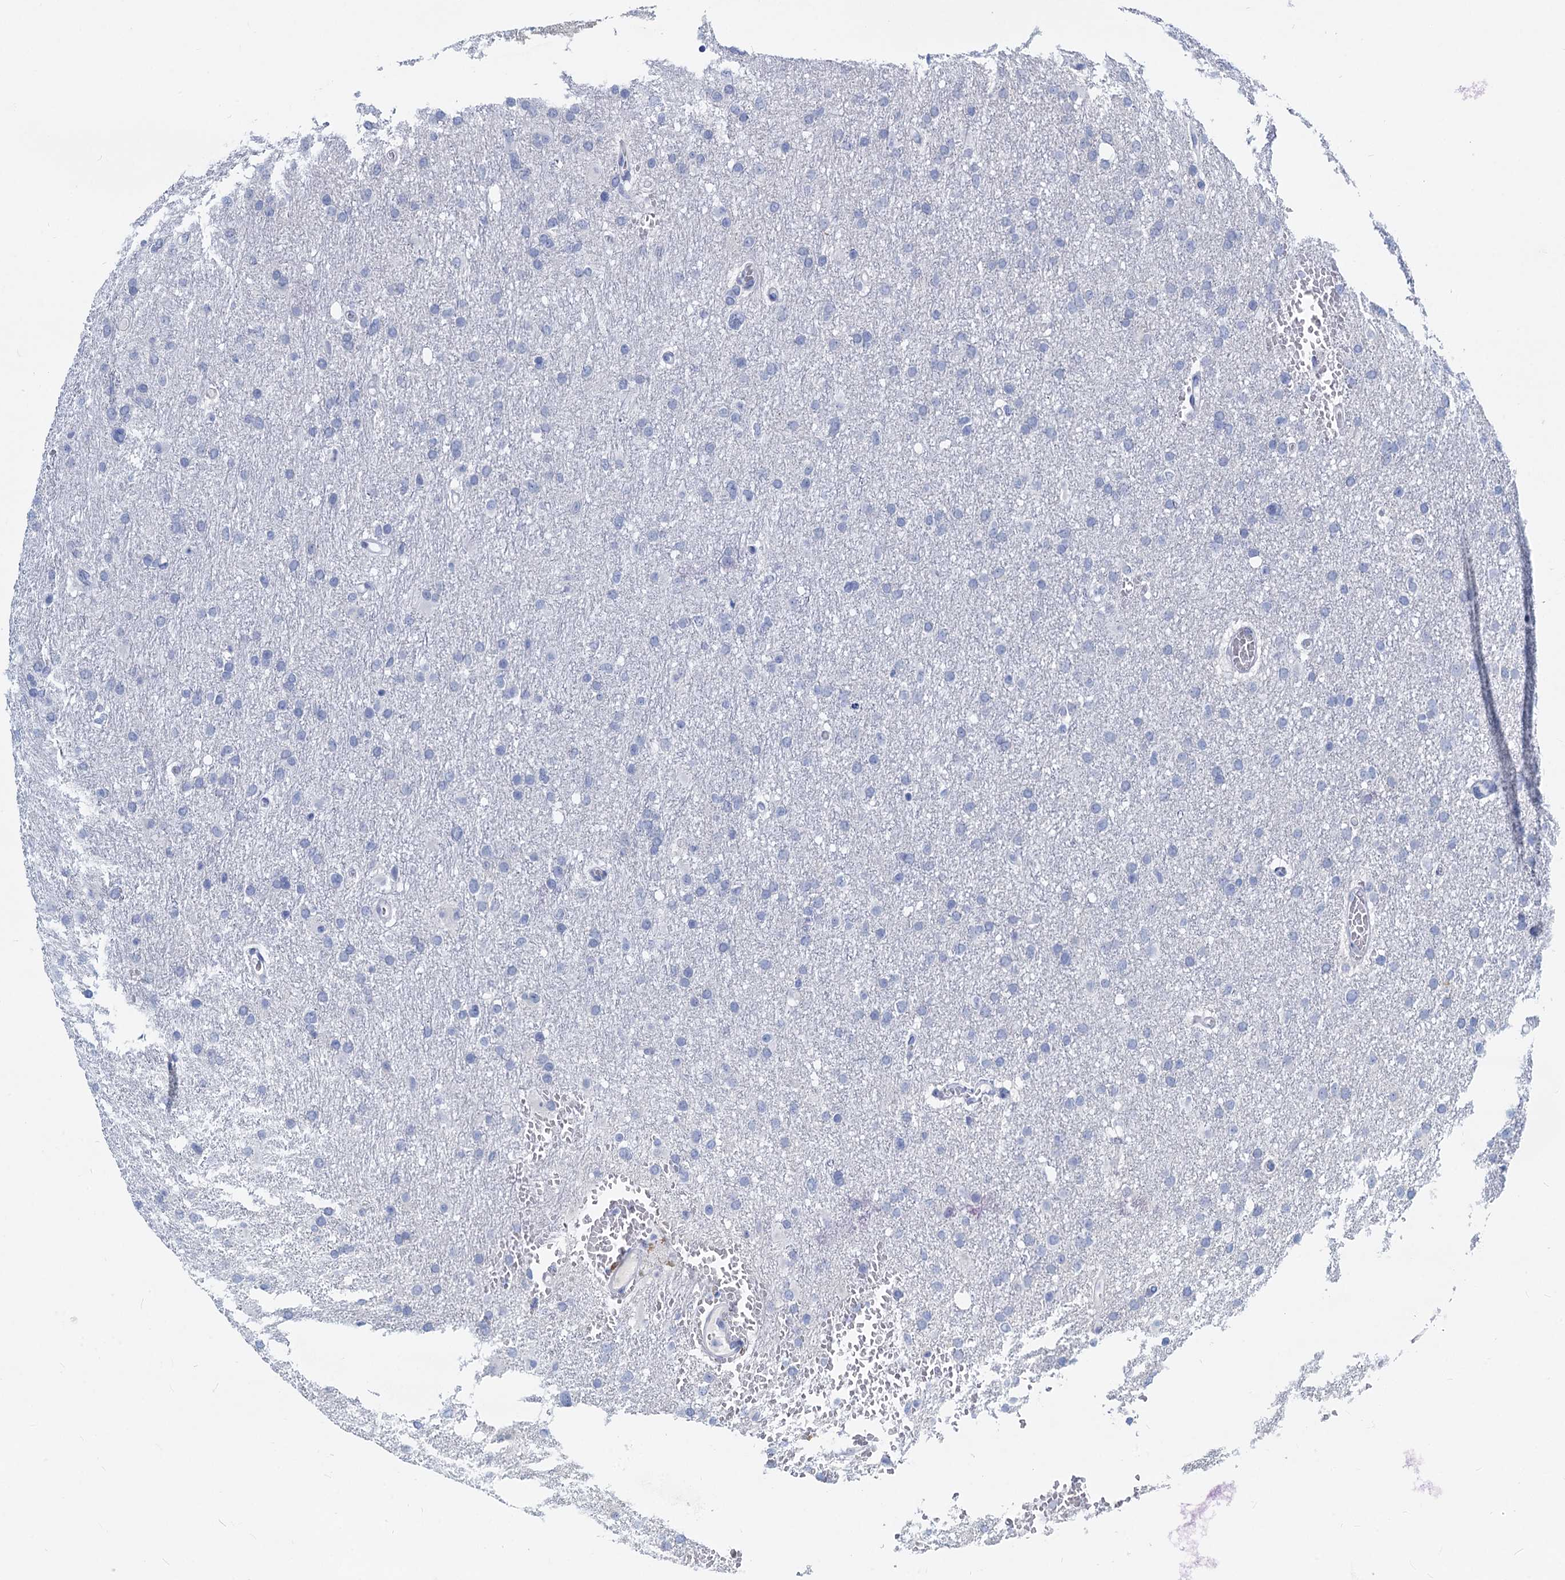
{"staining": {"intensity": "negative", "quantity": "none", "location": "none"}, "tissue": "glioma", "cell_type": "Tumor cells", "image_type": "cancer", "snomed": [{"axis": "morphology", "description": "Glioma, malignant, High grade"}, {"axis": "topography", "description": "Cerebral cortex"}], "caption": "There is no significant staining in tumor cells of malignant glioma (high-grade).", "gene": "GSTM3", "patient": {"sex": "female", "age": 36}}